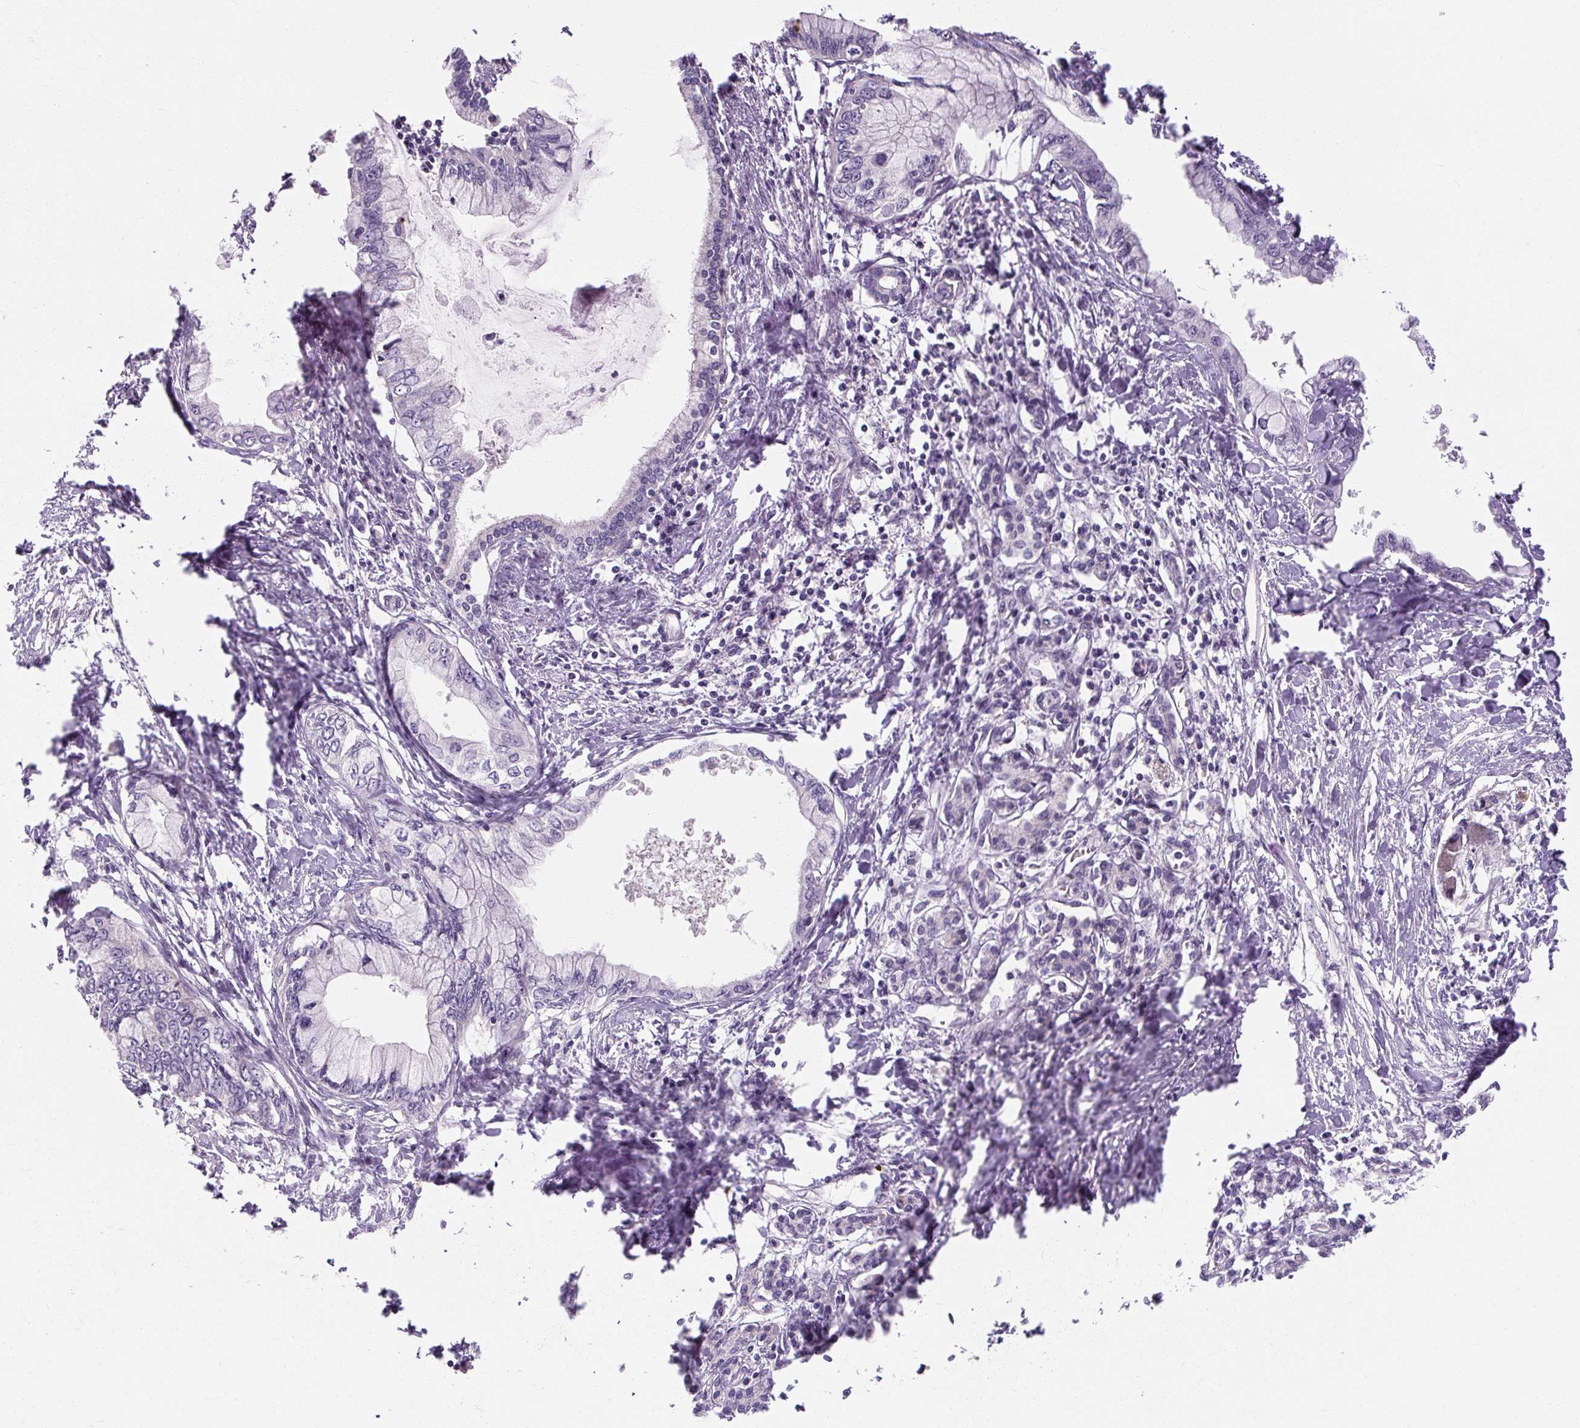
{"staining": {"intensity": "negative", "quantity": "none", "location": "none"}, "tissue": "pancreatic cancer", "cell_type": "Tumor cells", "image_type": "cancer", "snomed": [{"axis": "morphology", "description": "Adenocarcinoma, NOS"}, {"axis": "topography", "description": "Pancreas"}], "caption": "IHC image of pancreatic adenocarcinoma stained for a protein (brown), which displays no expression in tumor cells.", "gene": "RB1CC1", "patient": {"sex": "male", "age": 48}}